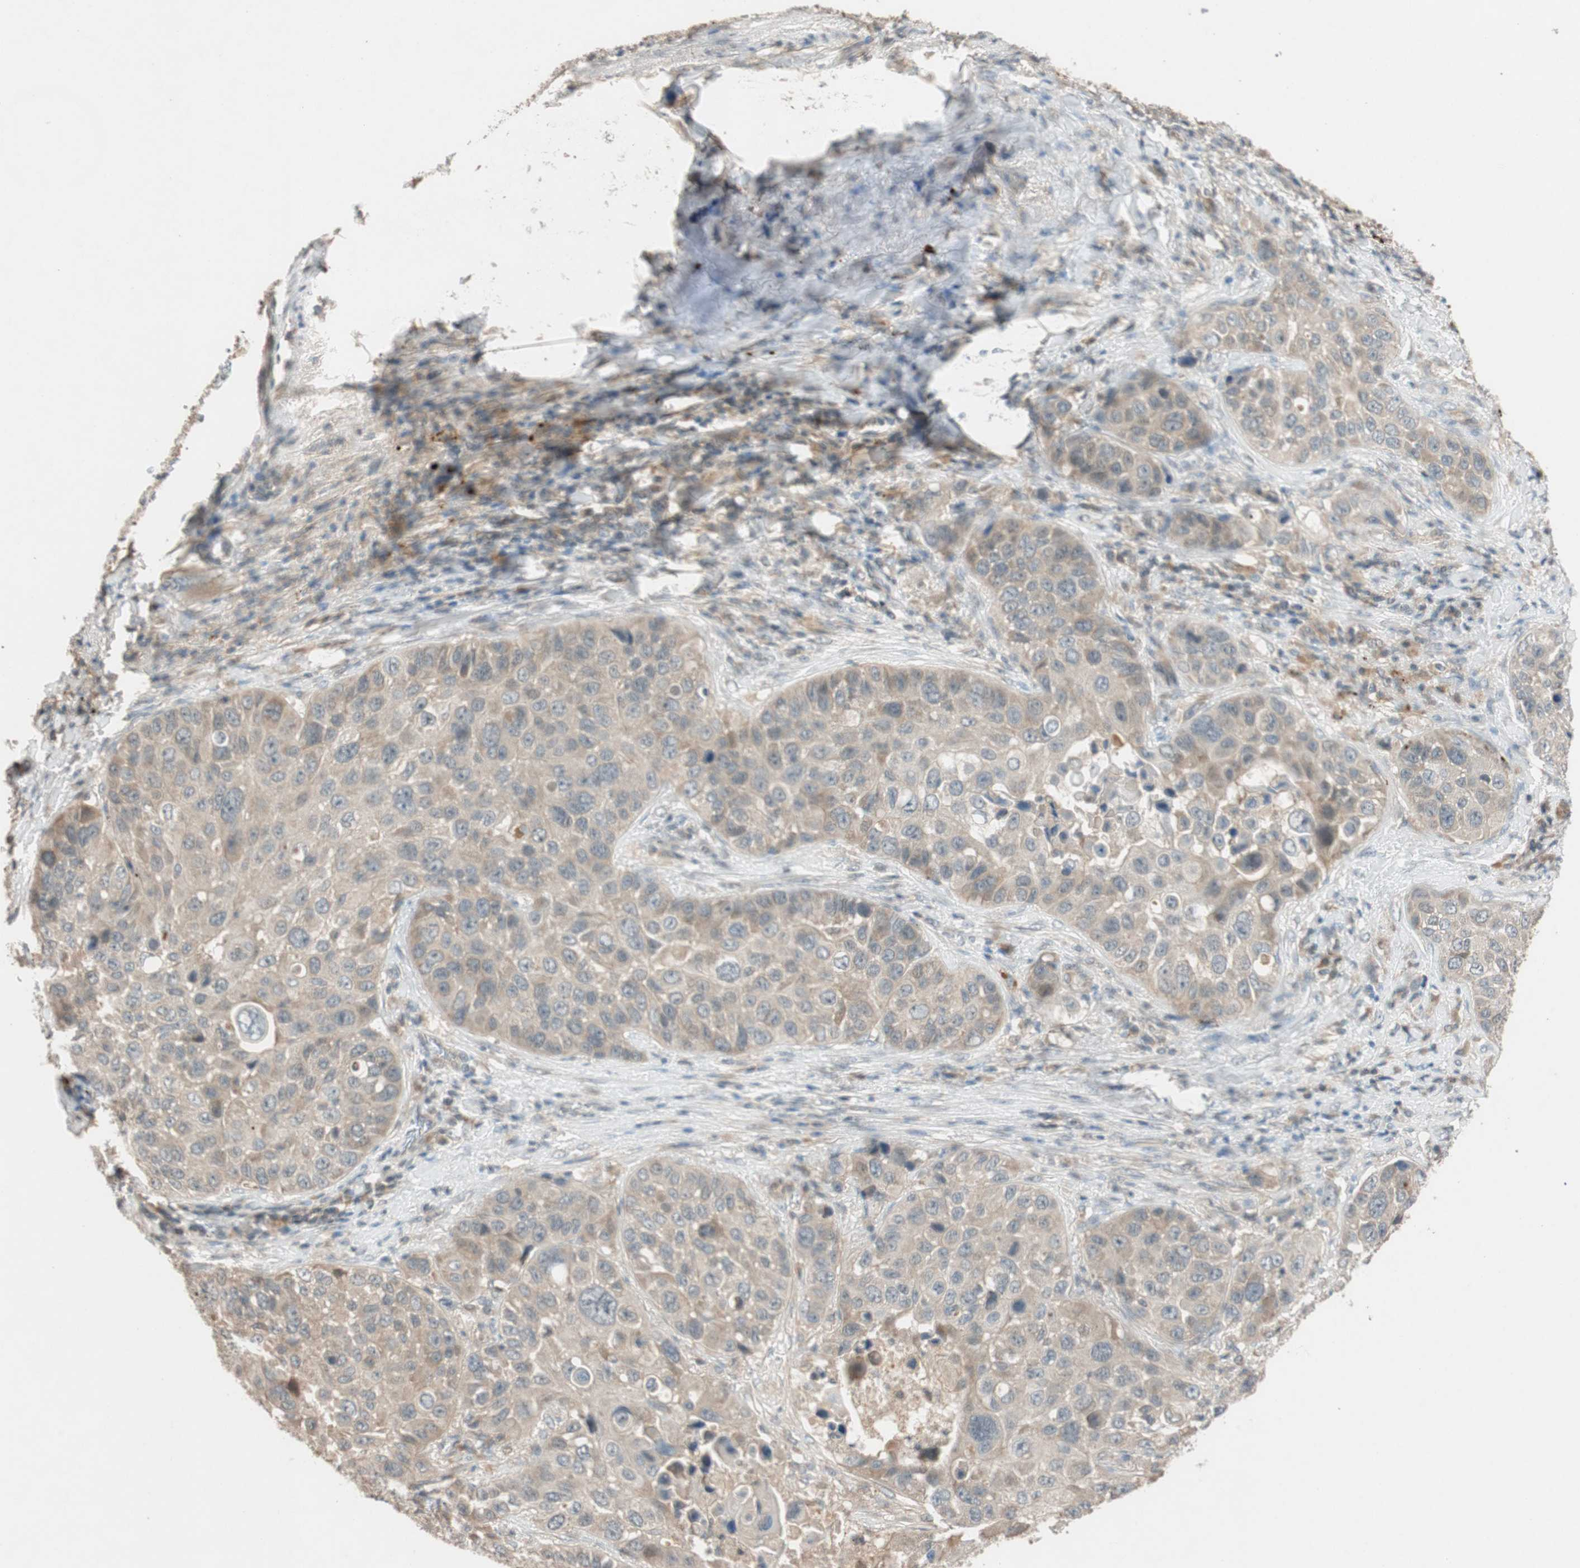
{"staining": {"intensity": "weak", "quantity": ">75%", "location": "cytoplasmic/membranous"}, "tissue": "lung cancer", "cell_type": "Tumor cells", "image_type": "cancer", "snomed": [{"axis": "morphology", "description": "Squamous cell carcinoma, NOS"}, {"axis": "topography", "description": "Lung"}], "caption": "Human lung squamous cell carcinoma stained with a brown dye demonstrates weak cytoplasmic/membranous positive expression in approximately >75% of tumor cells.", "gene": "GLB1", "patient": {"sex": "male", "age": 57}}